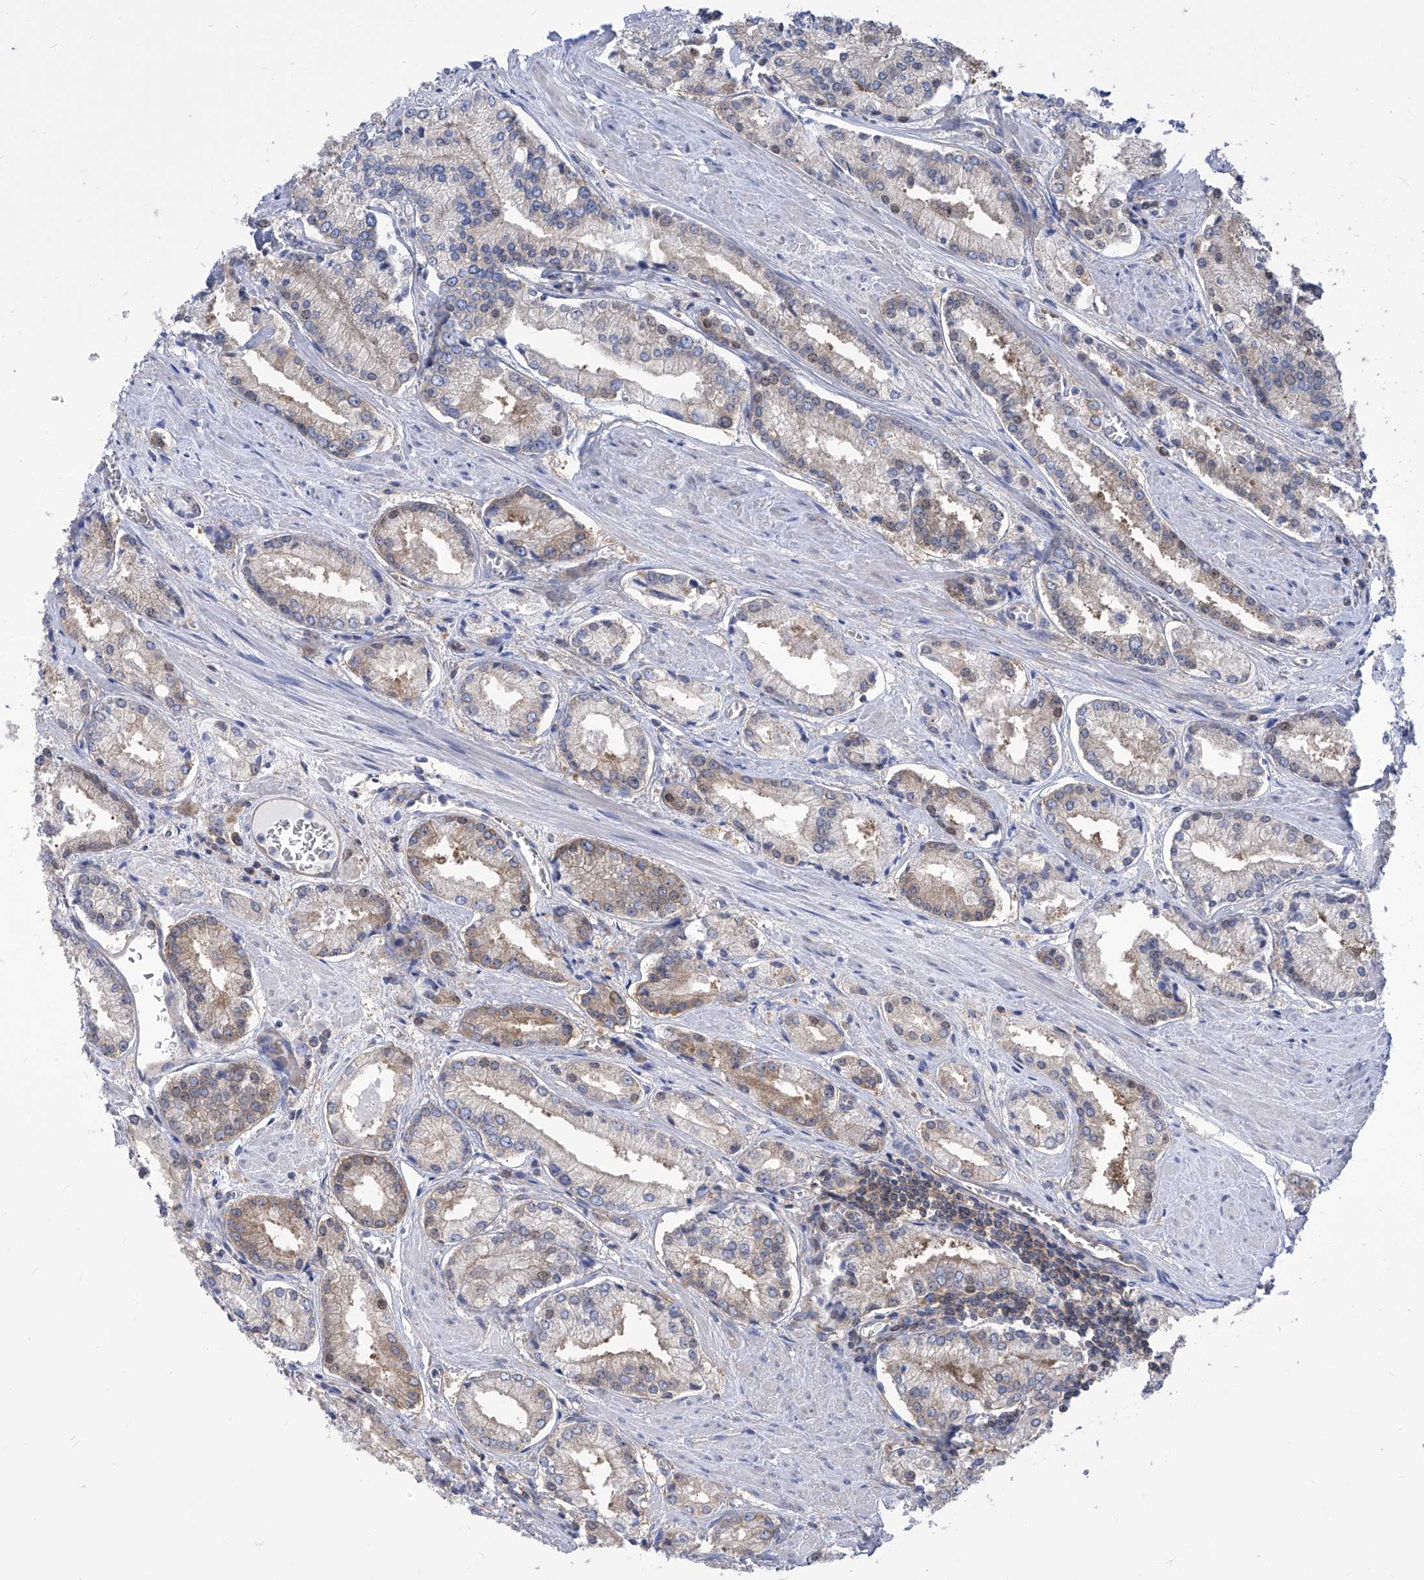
{"staining": {"intensity": "weak", "quantity": "25%-75%", "location": "cytoplasmic/membranous"}, "tissue": "prostate cancer", "cell_type": "Tumor cells", "image_type": "cancer", "snomed": [{"axis": "morphology", "description": "Adenocarcinoma, Low grade"}, {"axis": "topography", "description": "Prostate"}], "caption": "IHC of adenocarcinoma (low-grade) (prostate) shows low levels of weak cytoplasmic/membranous staining in approximately 25%-75% of tumor cells.", "gene": "EIF3M", "patient": {"sex": "male", "age": 54}}